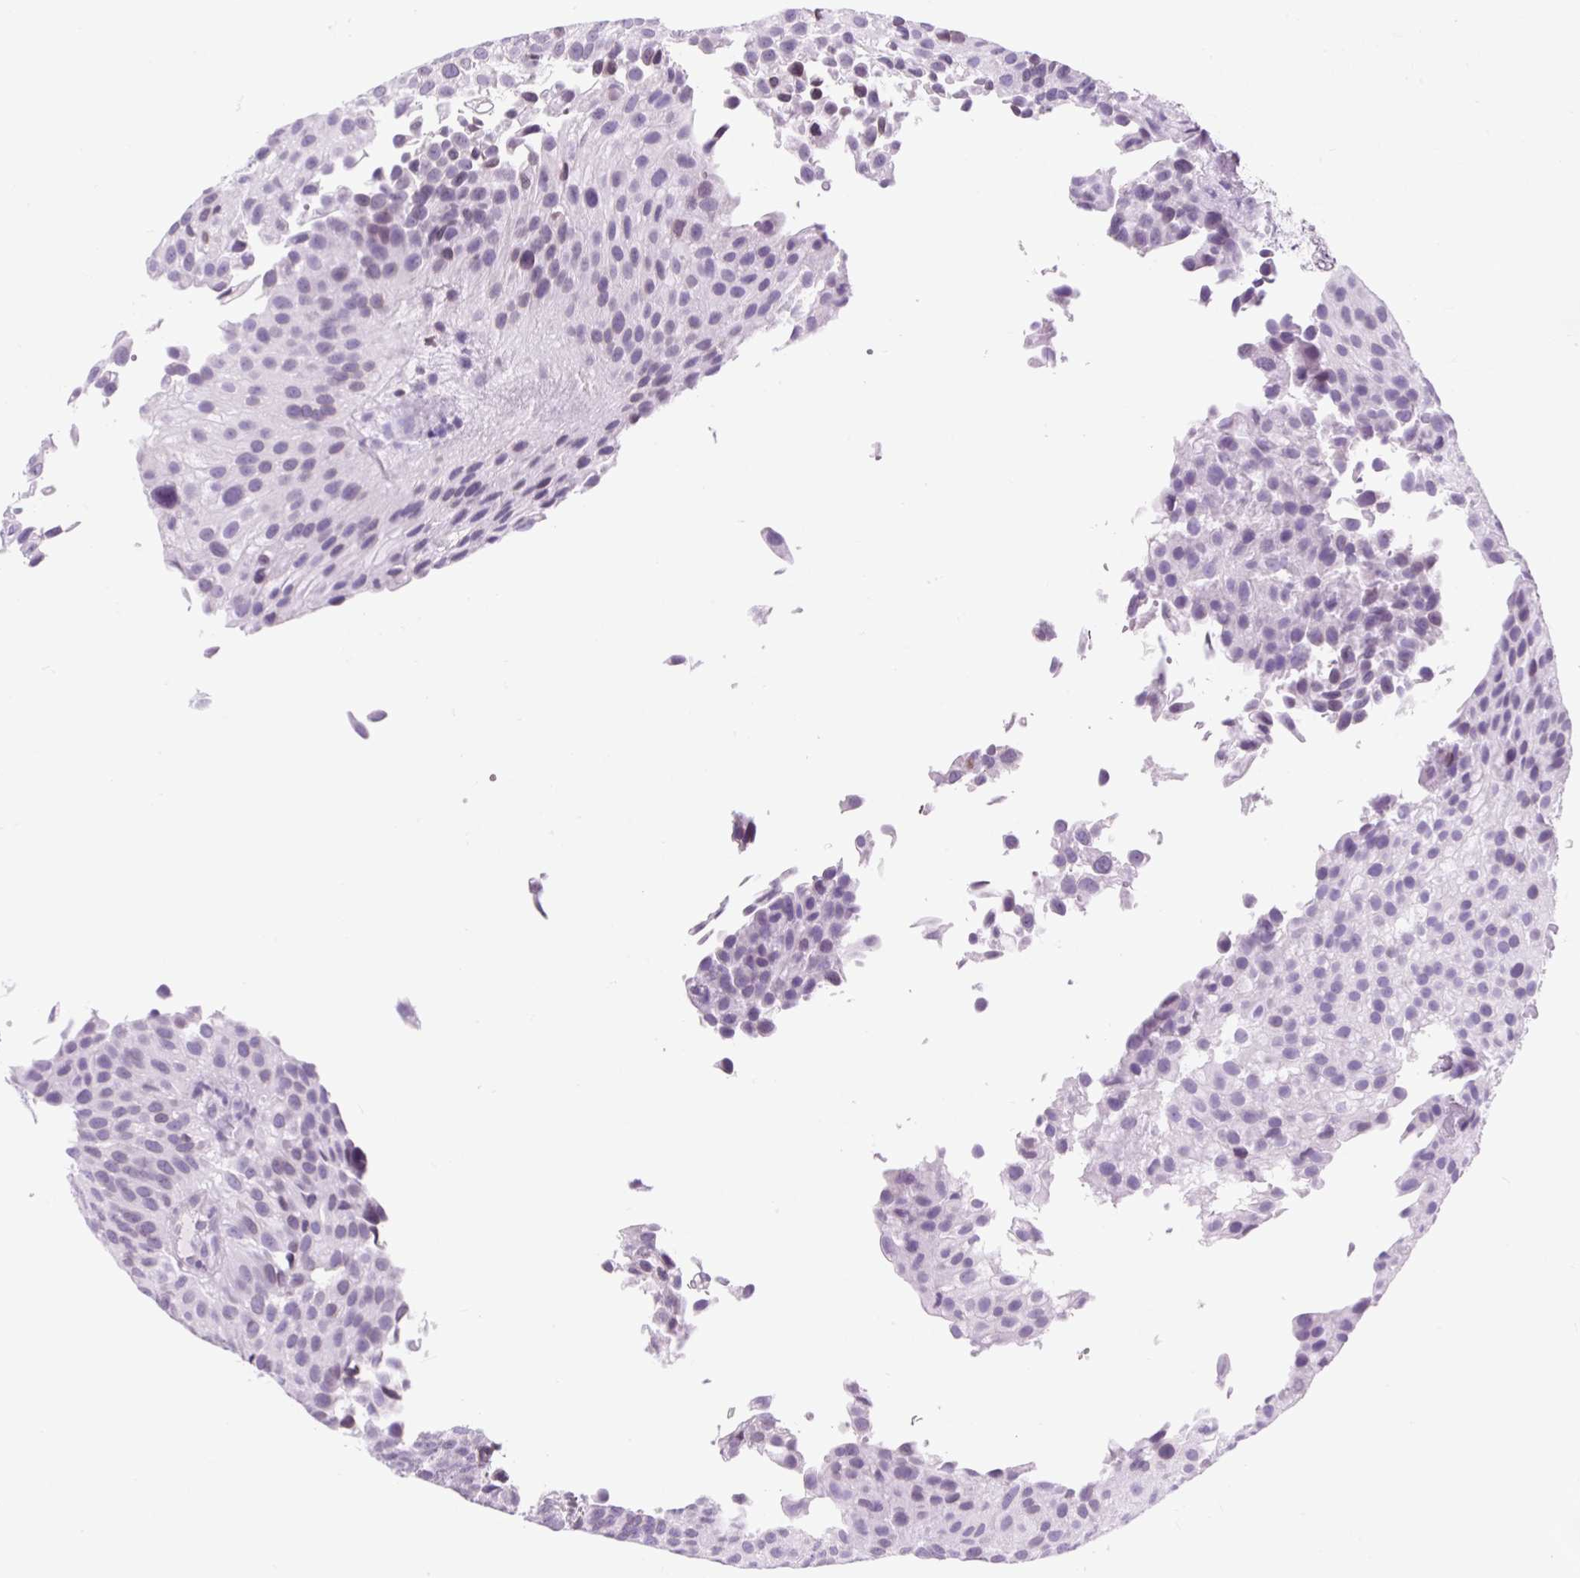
{"staining": {"intensity": "weak", "quantity": "<25%", "location": "cytoplasmic/membranous,nuclear"}, "tissue": "urothelial cancer", "cell_type": "Tumor cells", "image_type": "cancer", "snomed": [{"axis": "morphology", "description": "Urothelial carcinoma, NOS"}, {"axis": "topography", "description": "Urinary bladder"}], "caption": "Human transitional cell carcinoma stained for a protein using immunohistochemistry demonstrates no expression in tumor cells.", "gene": "VPREB1", "patient": {"sex": "male", "age": 87}}